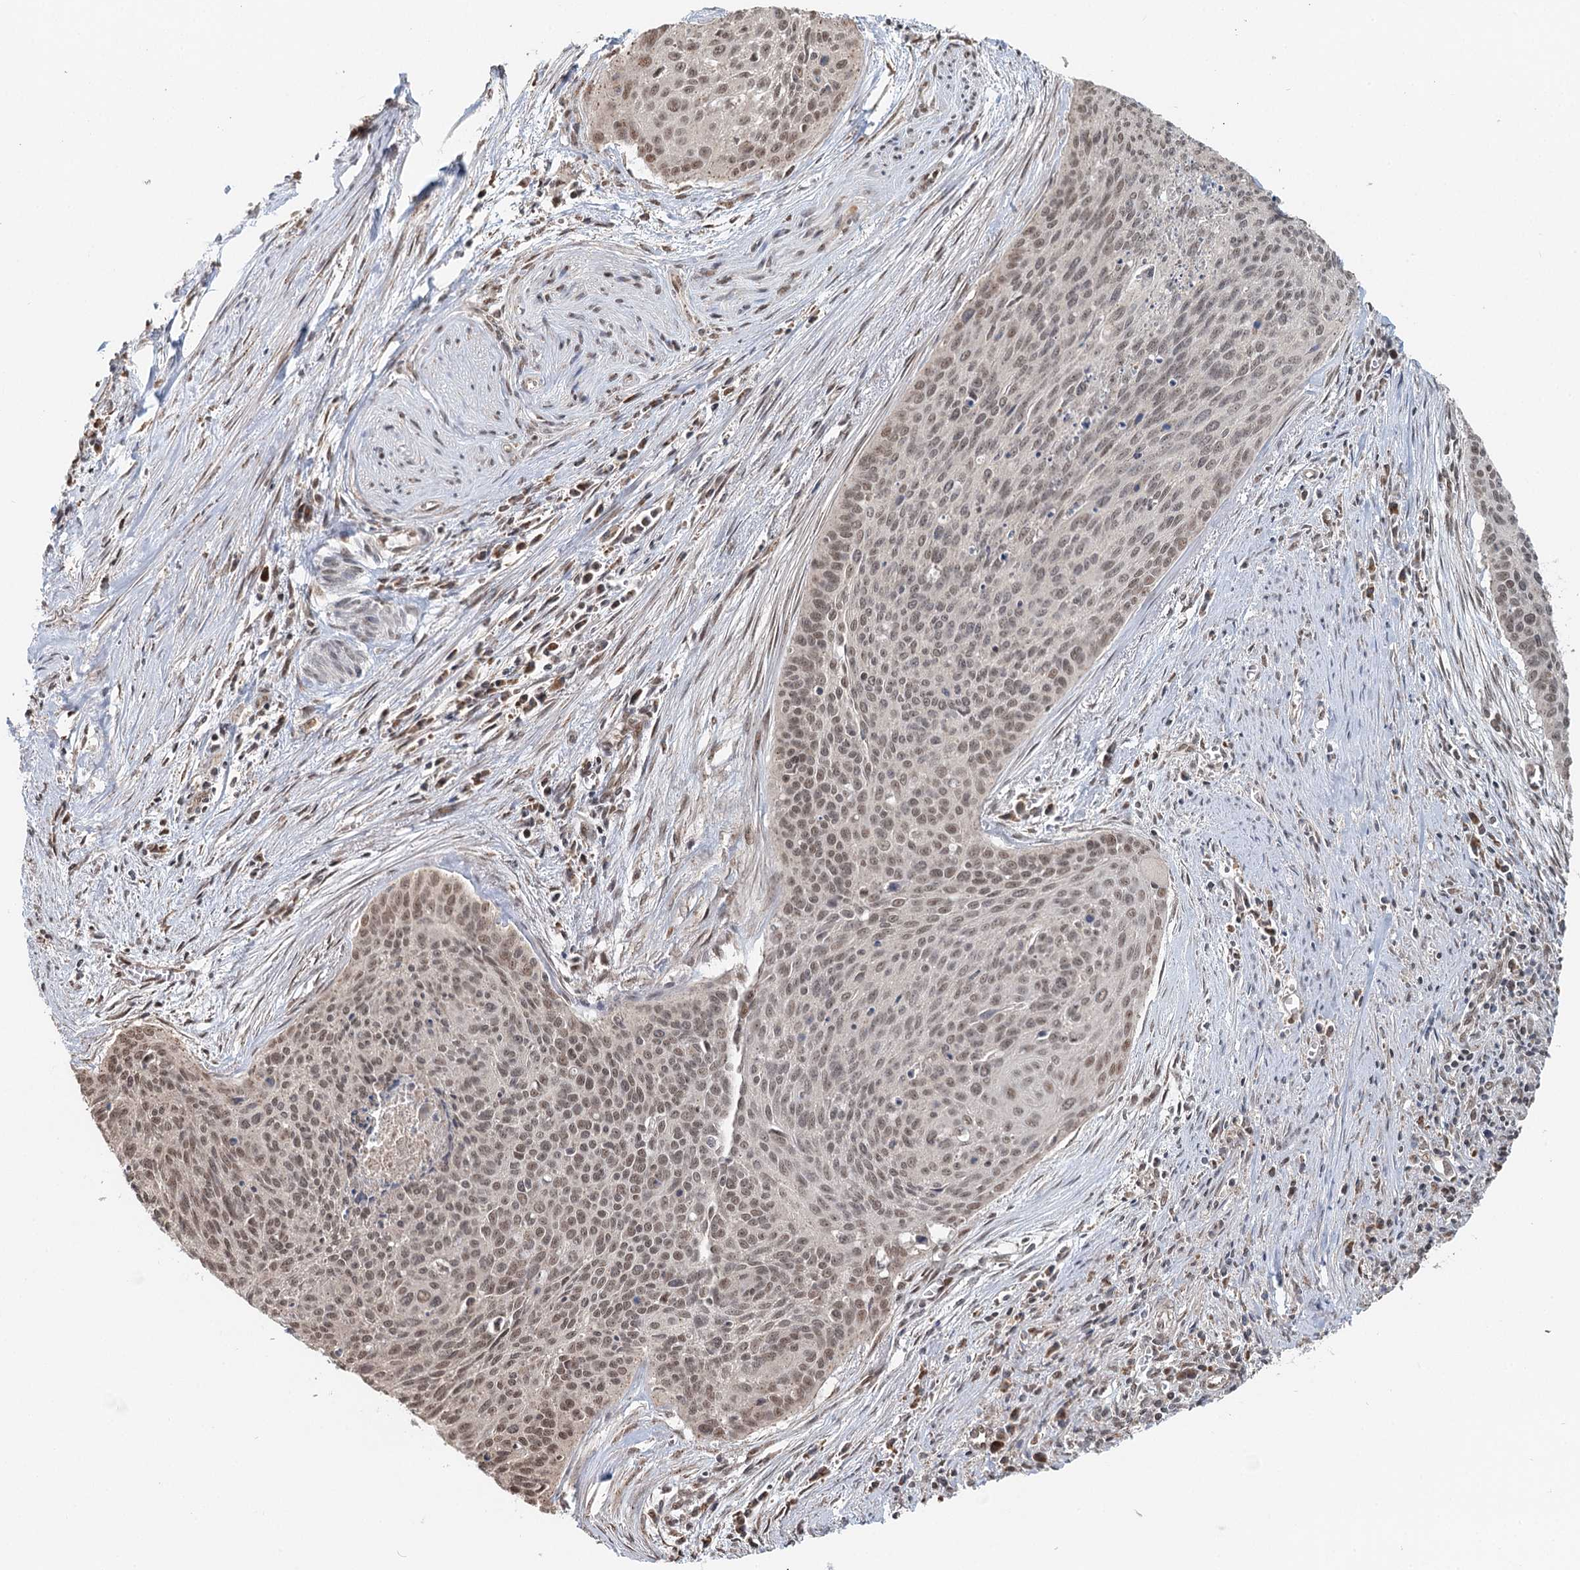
{"staining": {"intensity": "weak", "quantity": ">75%", "location": "nuclear"}, "tissue": "cervical cancer", "cell_type": "Tumor cells", "image_type": "cancer", "snomed": [{"axis": "morphology", "description": "Squamous cell carcinoma, NOS"}, {"axis": "topography", "description": "Cervix"}], "caption": "DAB (3,3'-diaminobenzidine) immunohistochemical staining of human cervical squamous cell carcinoma reveals weak nuclear protein positivity in approximately >75% of tumor cells.", "gene": "GPALPP1", "patient": {"sex": "female", "age": 55}}